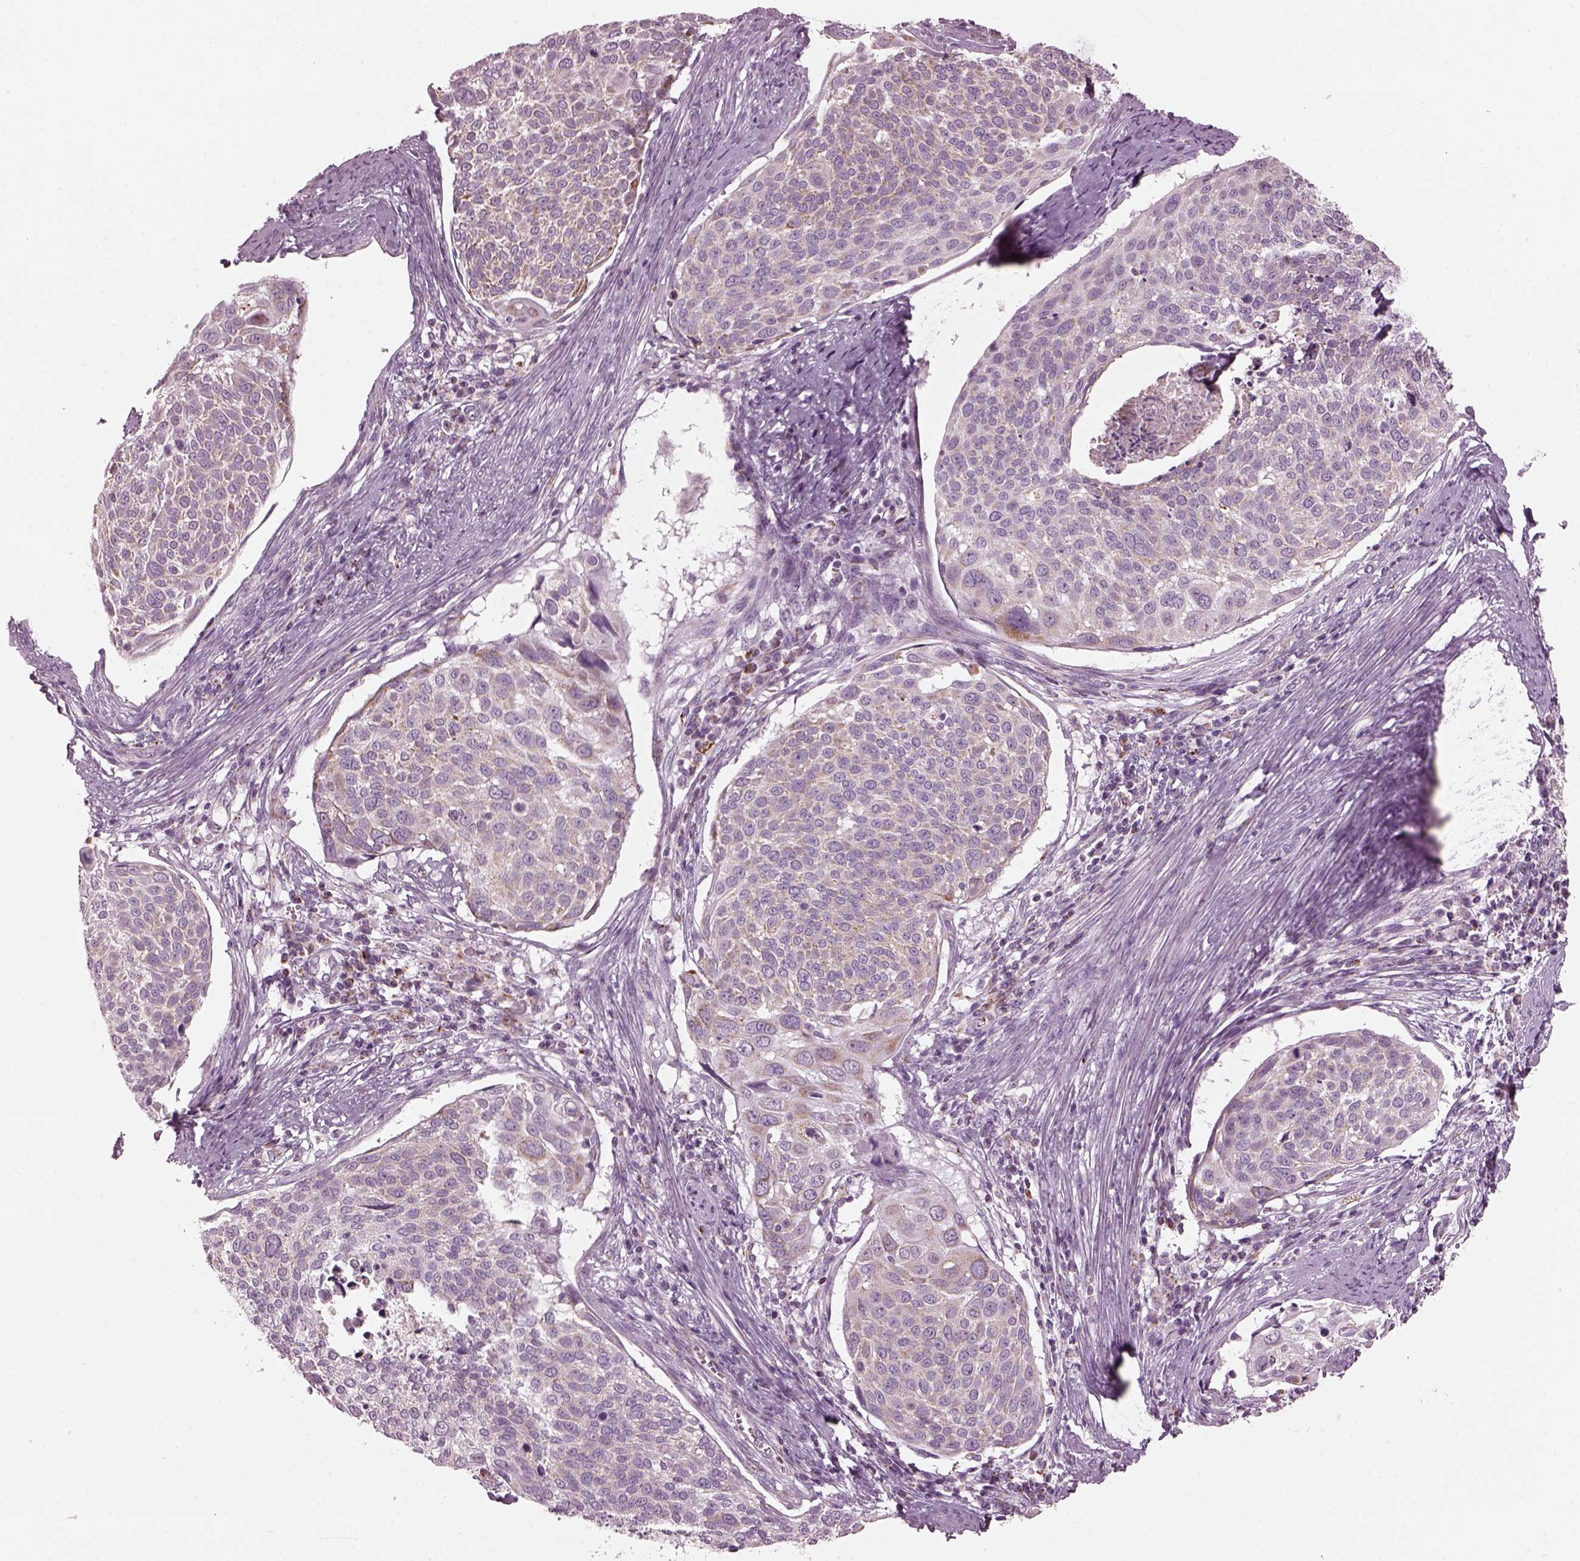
{"staining": {"intensity": "weak", "quantity": ">75%", "location": "cytoplasmic/membranous"}, "tissue": "cervical cancer", "cell_type": "Tumor cells", "image_type": "cancer", "snomed": [{"axis": "morphology", "description": "Squamous cell carcinoma, NOS"}, {"axis": "topography", "description": "Cervix"}], "caption": "Immunohistochemistry (DAB (3,3'-diaminobenzidine)) staining of cervical squamous cell carcinoma reveals weak cytoplasmic/membranous protein expression in about >75% of tumor cells.", "gene": "RIMS2", "patient": {"sex": "female", "age": 39}}